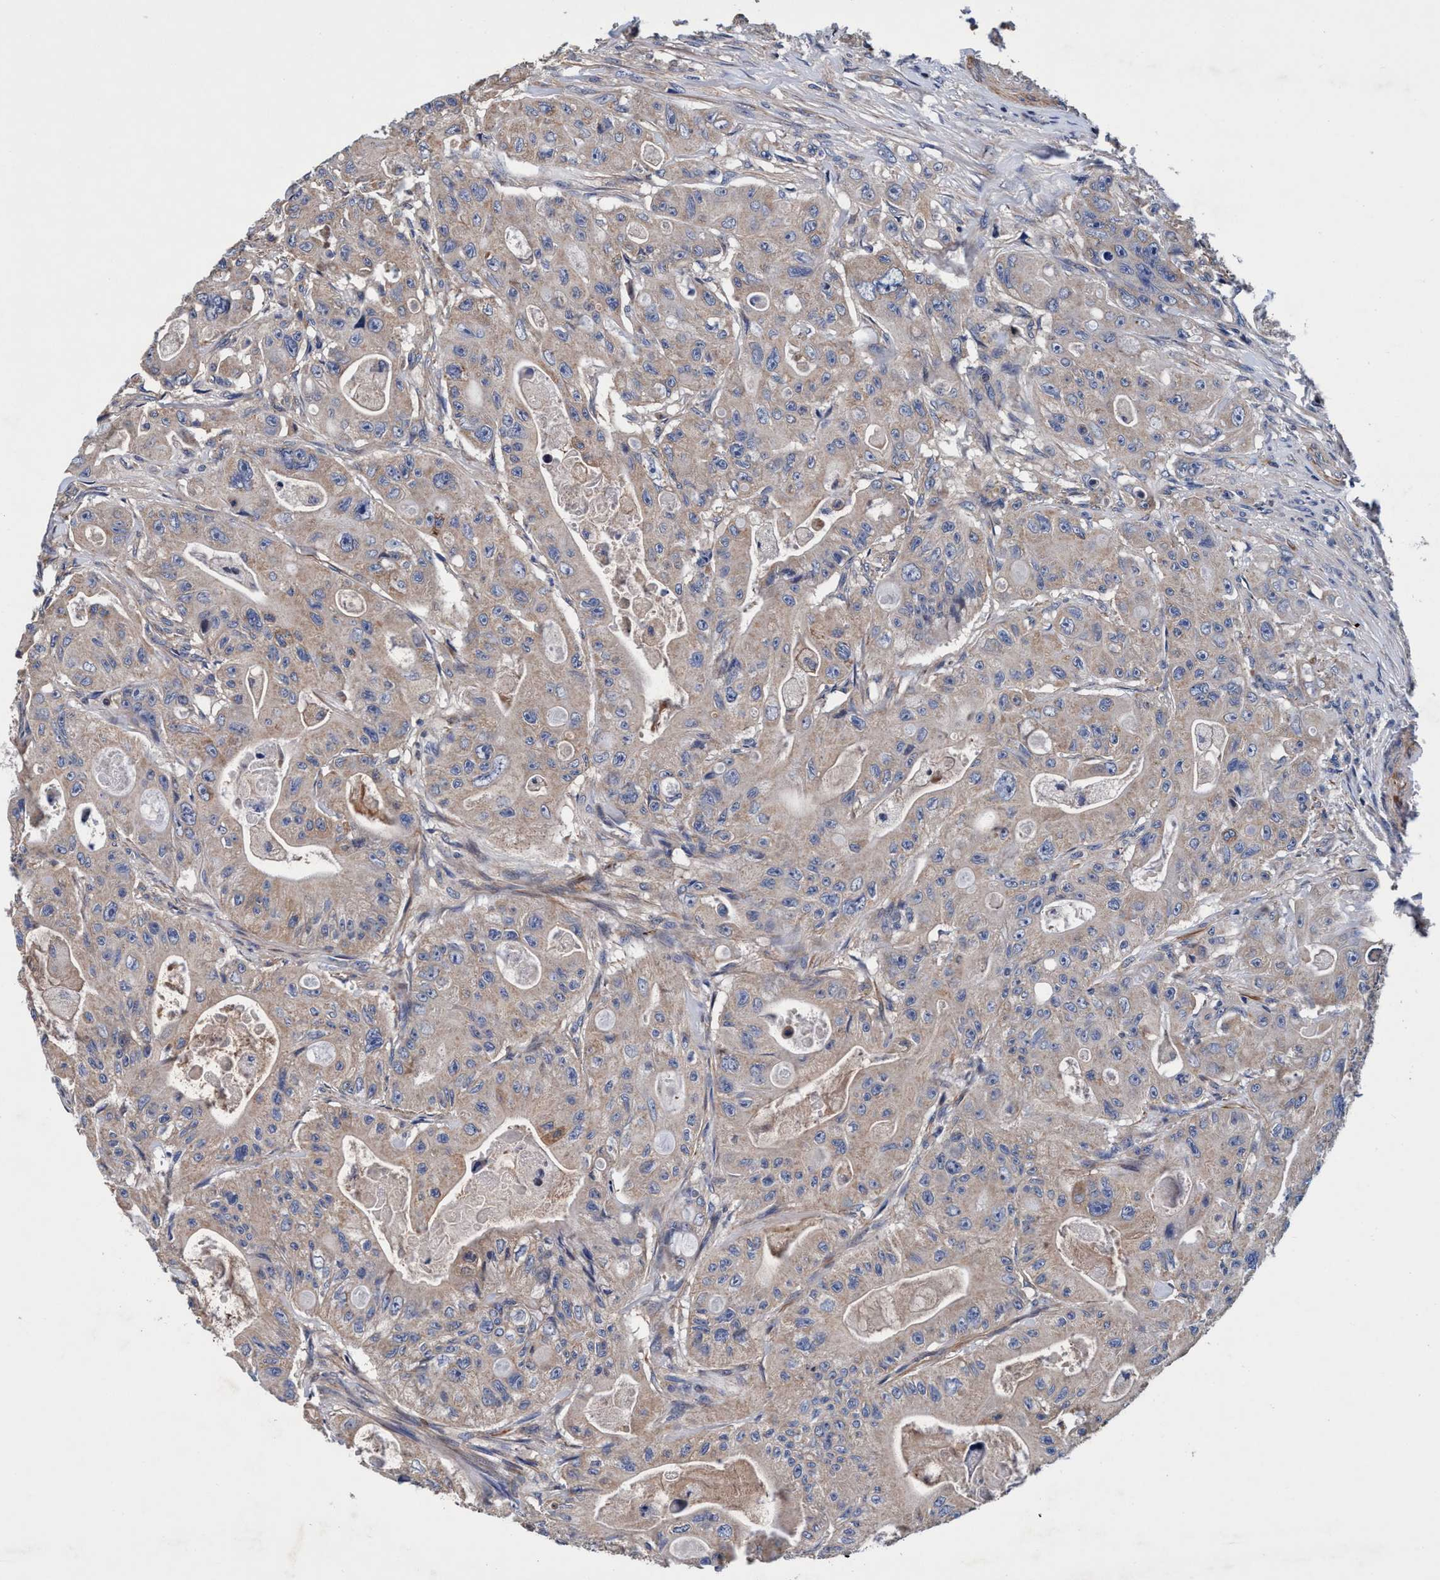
{"staining": {"intensity": "weak", "quantity": ">75%", "location": "cytoplasmic/membranous"}, "tissue": "colorectal cancer", "cell_type": "Tumor cells", "image_type": "cancer", "snomed": [{"axis": "morphology", "description": "Adenocarcinoma, NOS"}, {"axis": "topography", "description": "Colon"}], "caption": "Human colorectal cancer stained with a brown dye demonstrates weak cytoplasmic/membranous positive staining in about >75% of tumor cells.", "gene": "RNF208", "patient": {"sex": "female", "age": 46}}